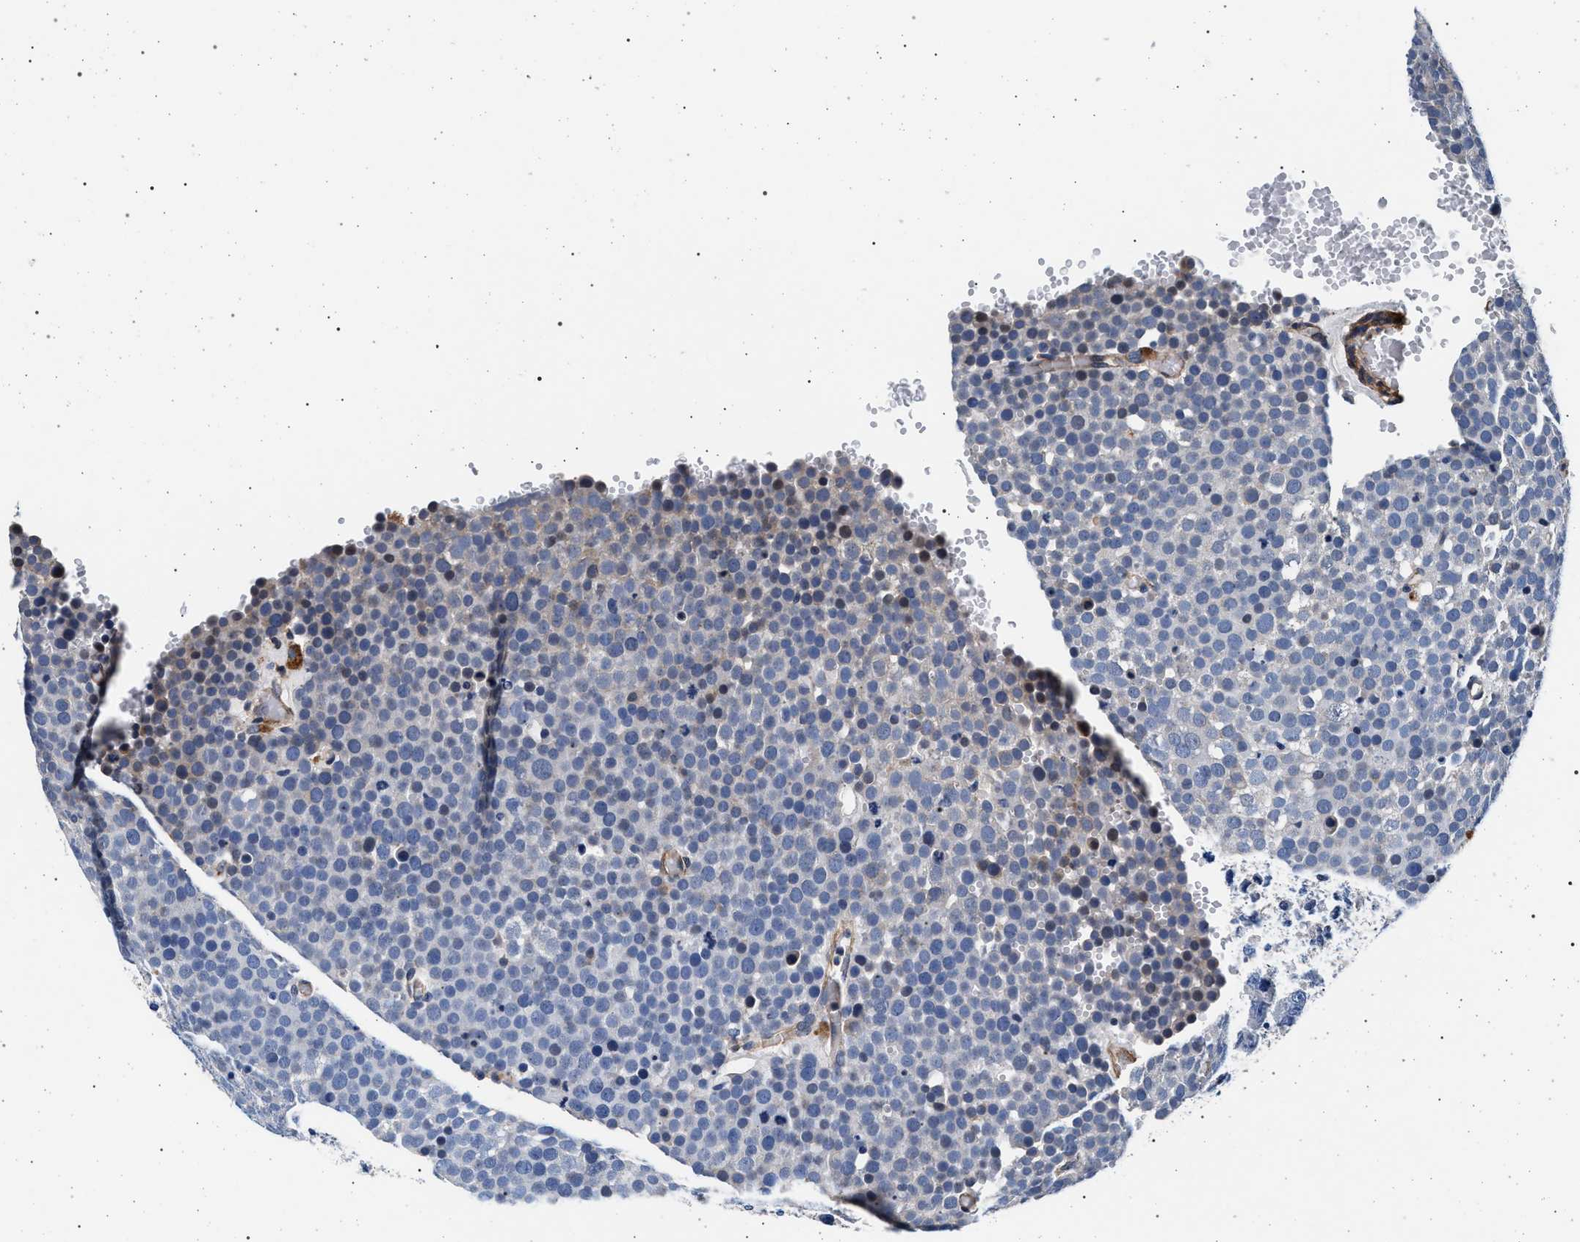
{"staining": {"intensity": "negative", "quantity": "none", "location": "none"}, "tissue": "testis cancer", "cell_type": "Tumor cells", "image_type": "cancer", "snomed": [{"axis": "morphology", "description": "Seminoma, NOS"}, {"axis": "topography", "description": "Testis"}], "caption": "Immunohistochemistry of testis seminoma demonstrates no positivity in tumor cells.", "gene": "KCNK6", "patient": {"sex": "male", "age": 71}}